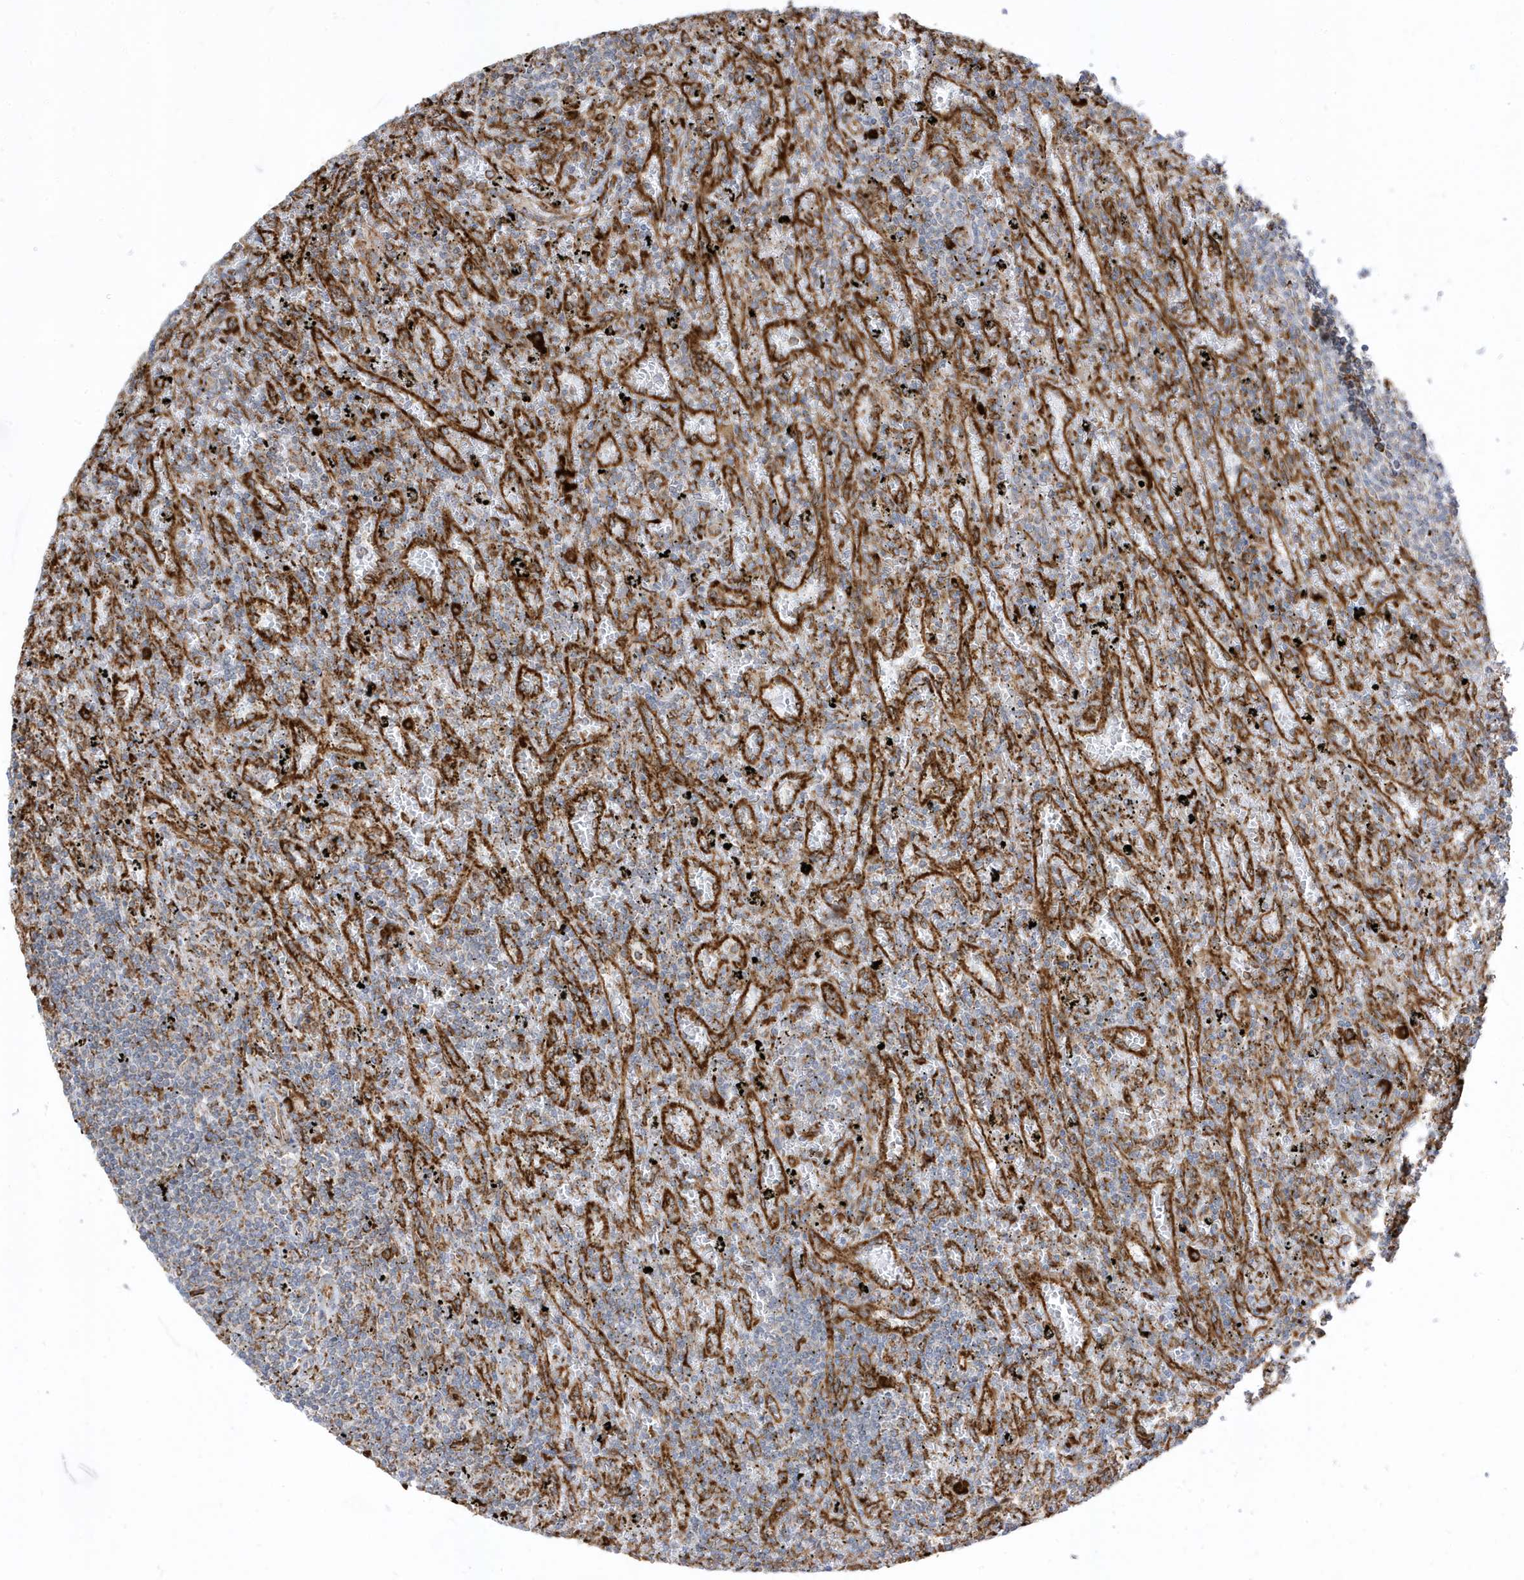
{"staining": {"intensity": "moderate", "quantity": "<25%", "location": "cytoplasmic/membranous"}, "tissue": "lymphoma", "cell_type": "Tumor cells", "image_type": "cancer", "snomed": [{"axis": "morphology", "description": "Malignant lymphoma, non-Hodgkin's type, Low grade"}, {"axis": "topography", "description": "Spleen"}], "caption": "High-magnification brightfield microscopy of lymphoma stained with DAB (brown) and counterstained with hematoxylin (blue). tumor cells exhibit moderate cytoplasmic/membranous staining is seen in about<25% of cells.", "gene": "PDIA6", "patient": {"sex": "male", "age": 76}}